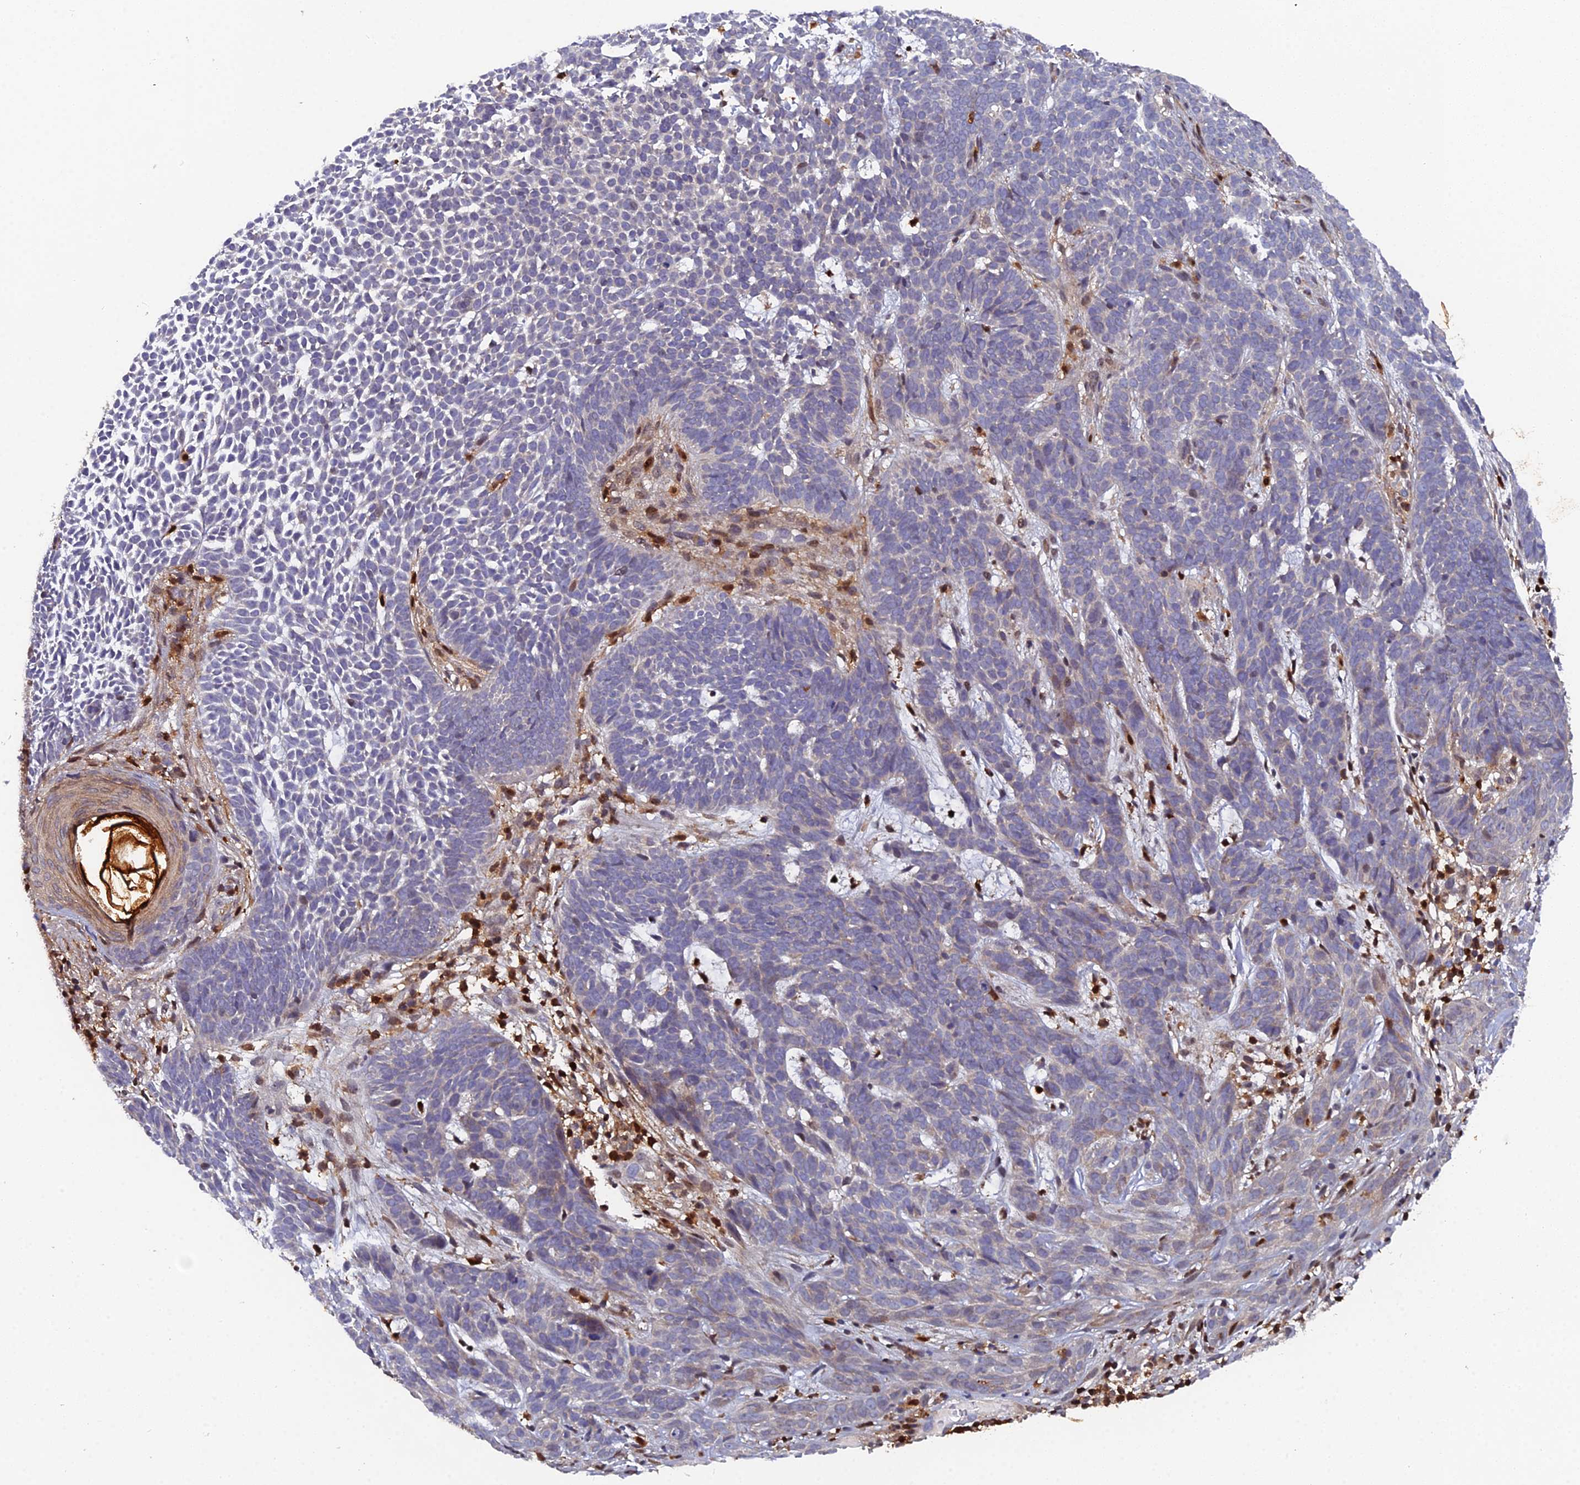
{"staining": {"intensity": "negative", "quantity": "none", "location": "none"}, "tissue": "skin cancer", "cell_type": "Tumor cells", "image_type": "cancer", "snomed": [{"axis": "morphology", "description": "Basal cell carcinoma"}, {"axis": "topography", "description": "Skin"}], "caption": "Skin basal cell carcinoma stained for a protein using IHC reveals no expression tumor cells.", "gene": "GALK2", "patient": {"sex": "female", "age": 78}}